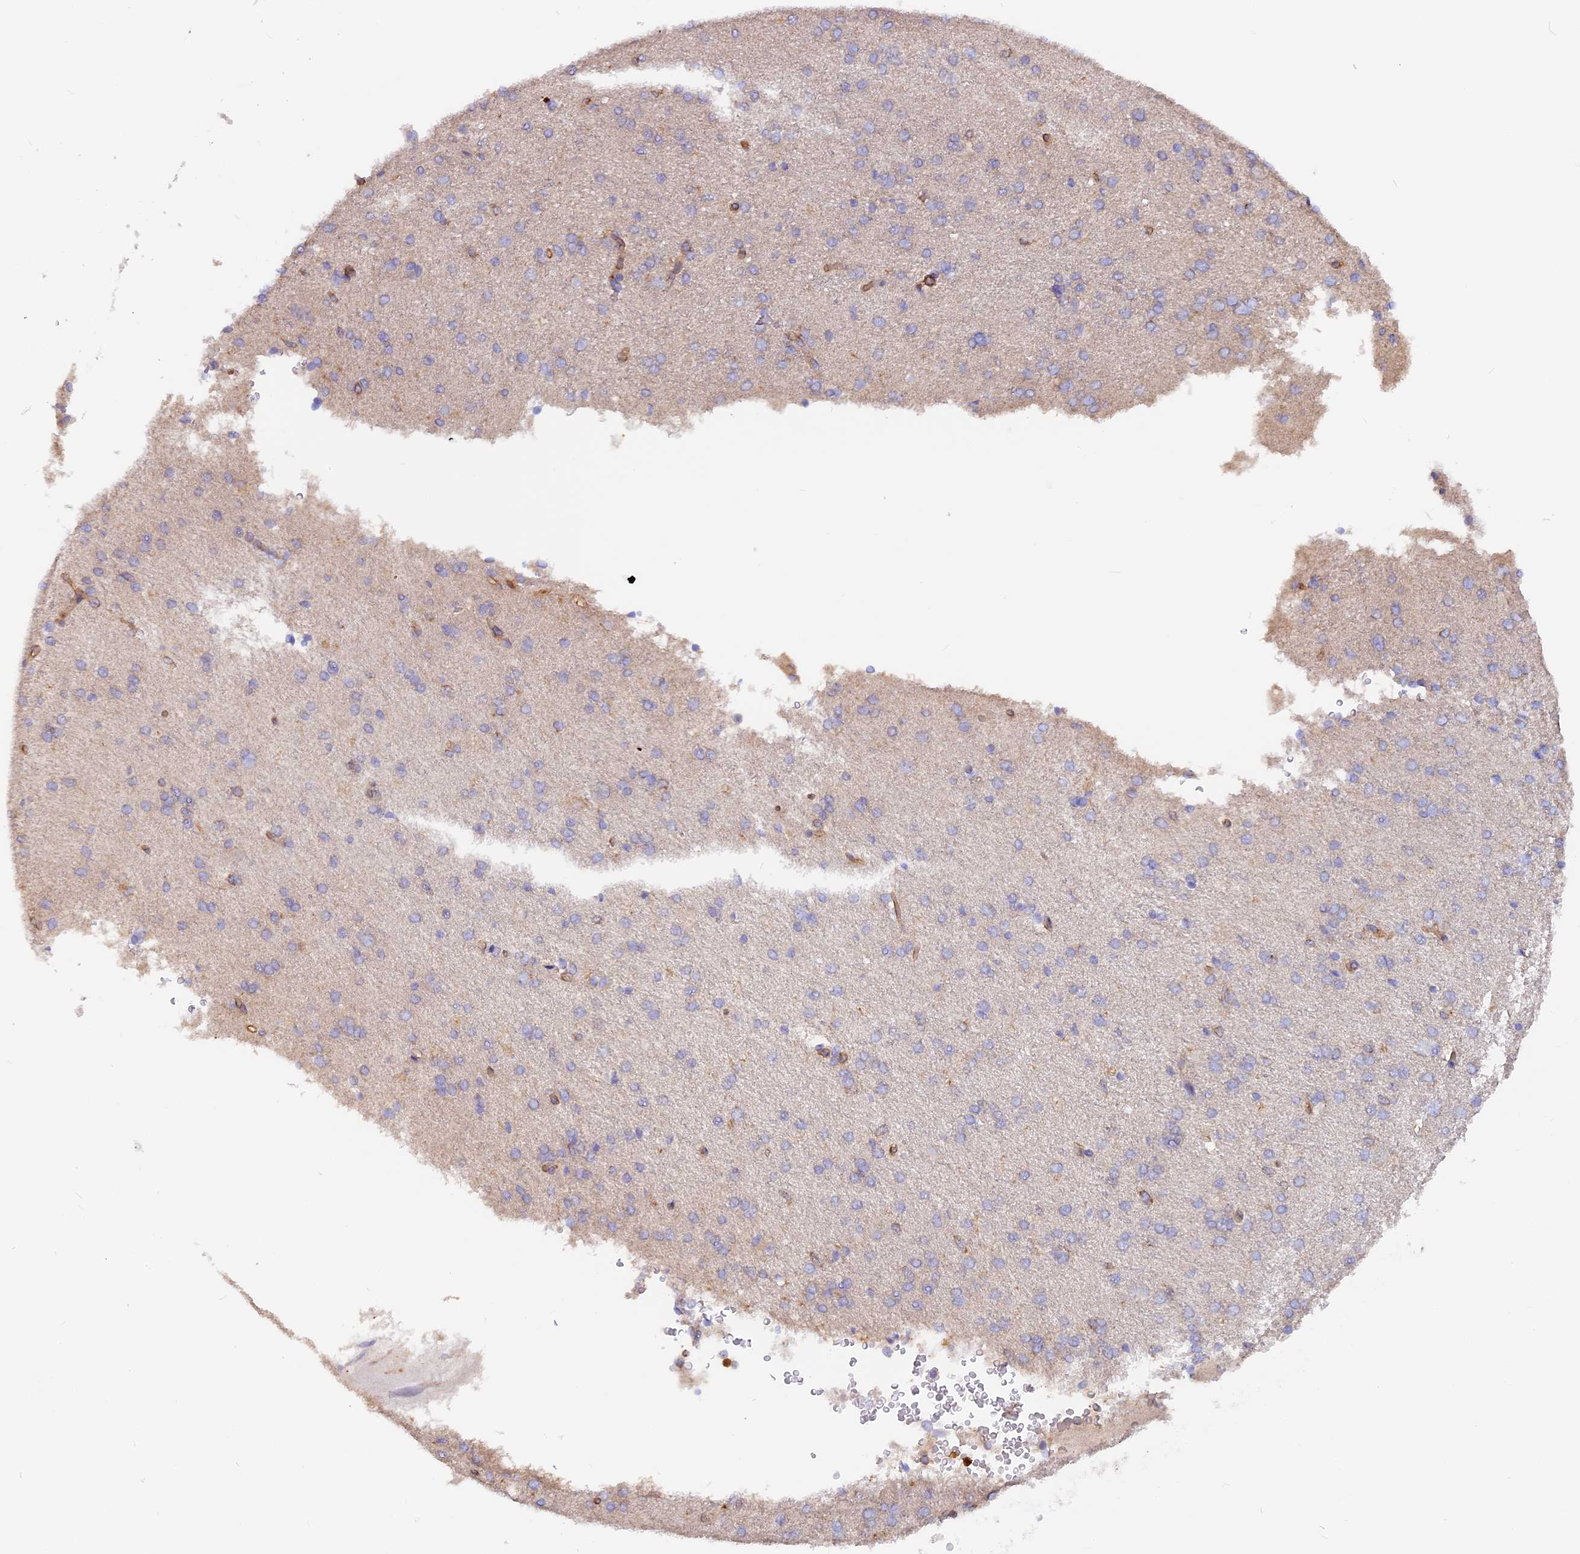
{"staining": {"intensity": "moderate", "quantity": ">75%", "location": "cytoplasmic/membranous"}, "tissue": "cerebral cortex", "cell_type": "Endothelial cells", "image_type": "normal", "snomed": [{"axis": "morphology", "description": "Normal tissue, NOS"}, {"axis": "topography", "description": "Cerebral cortex"}], "caption": "An image of human cerebral cortex stained for a protein displays moderate cytoplasmic/membranous brown staining in endothelial cells. The protein is shown in brown color, while the nuclei are stained blue.", "gene": "VPS18", "patient": {"sex": "male", "age": 62}}